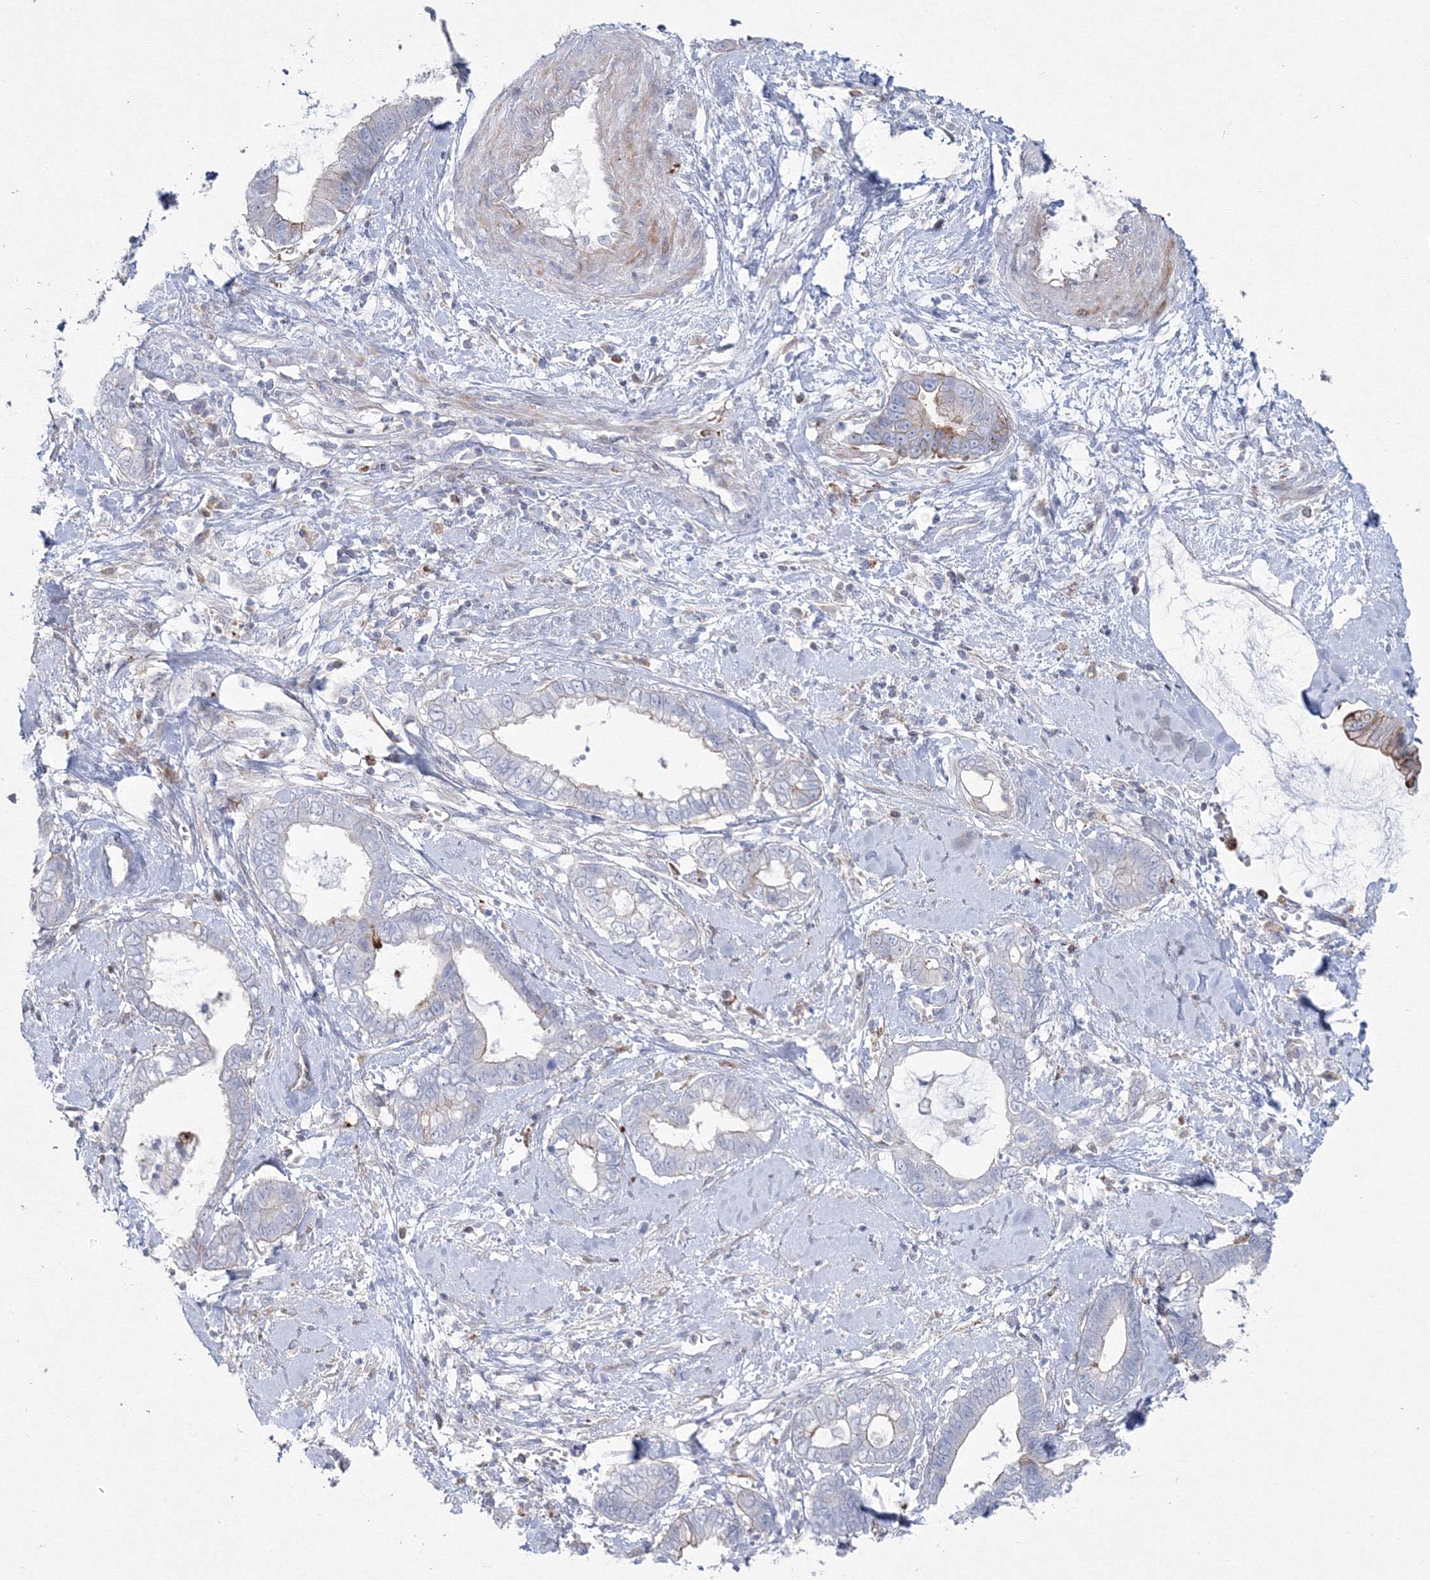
{"staining": {"intensity": "negative", "quantity": "none", "location": "none"}, "tissue": "cervical cancer", "cell_type": "Tumor cells", "image_type": "cancer", "snomed": [{"axis": "morphology", "description": "Adenocarcinoma, NOS"}, {"axis": "topography", "description": "Cervix"}], "caption": "The histopathology image displays no significant expression in tumor cells of adenocarcinoma (cervical).", "gene": "HYAL2", "patient": {"sex": "female", "age": 44}}